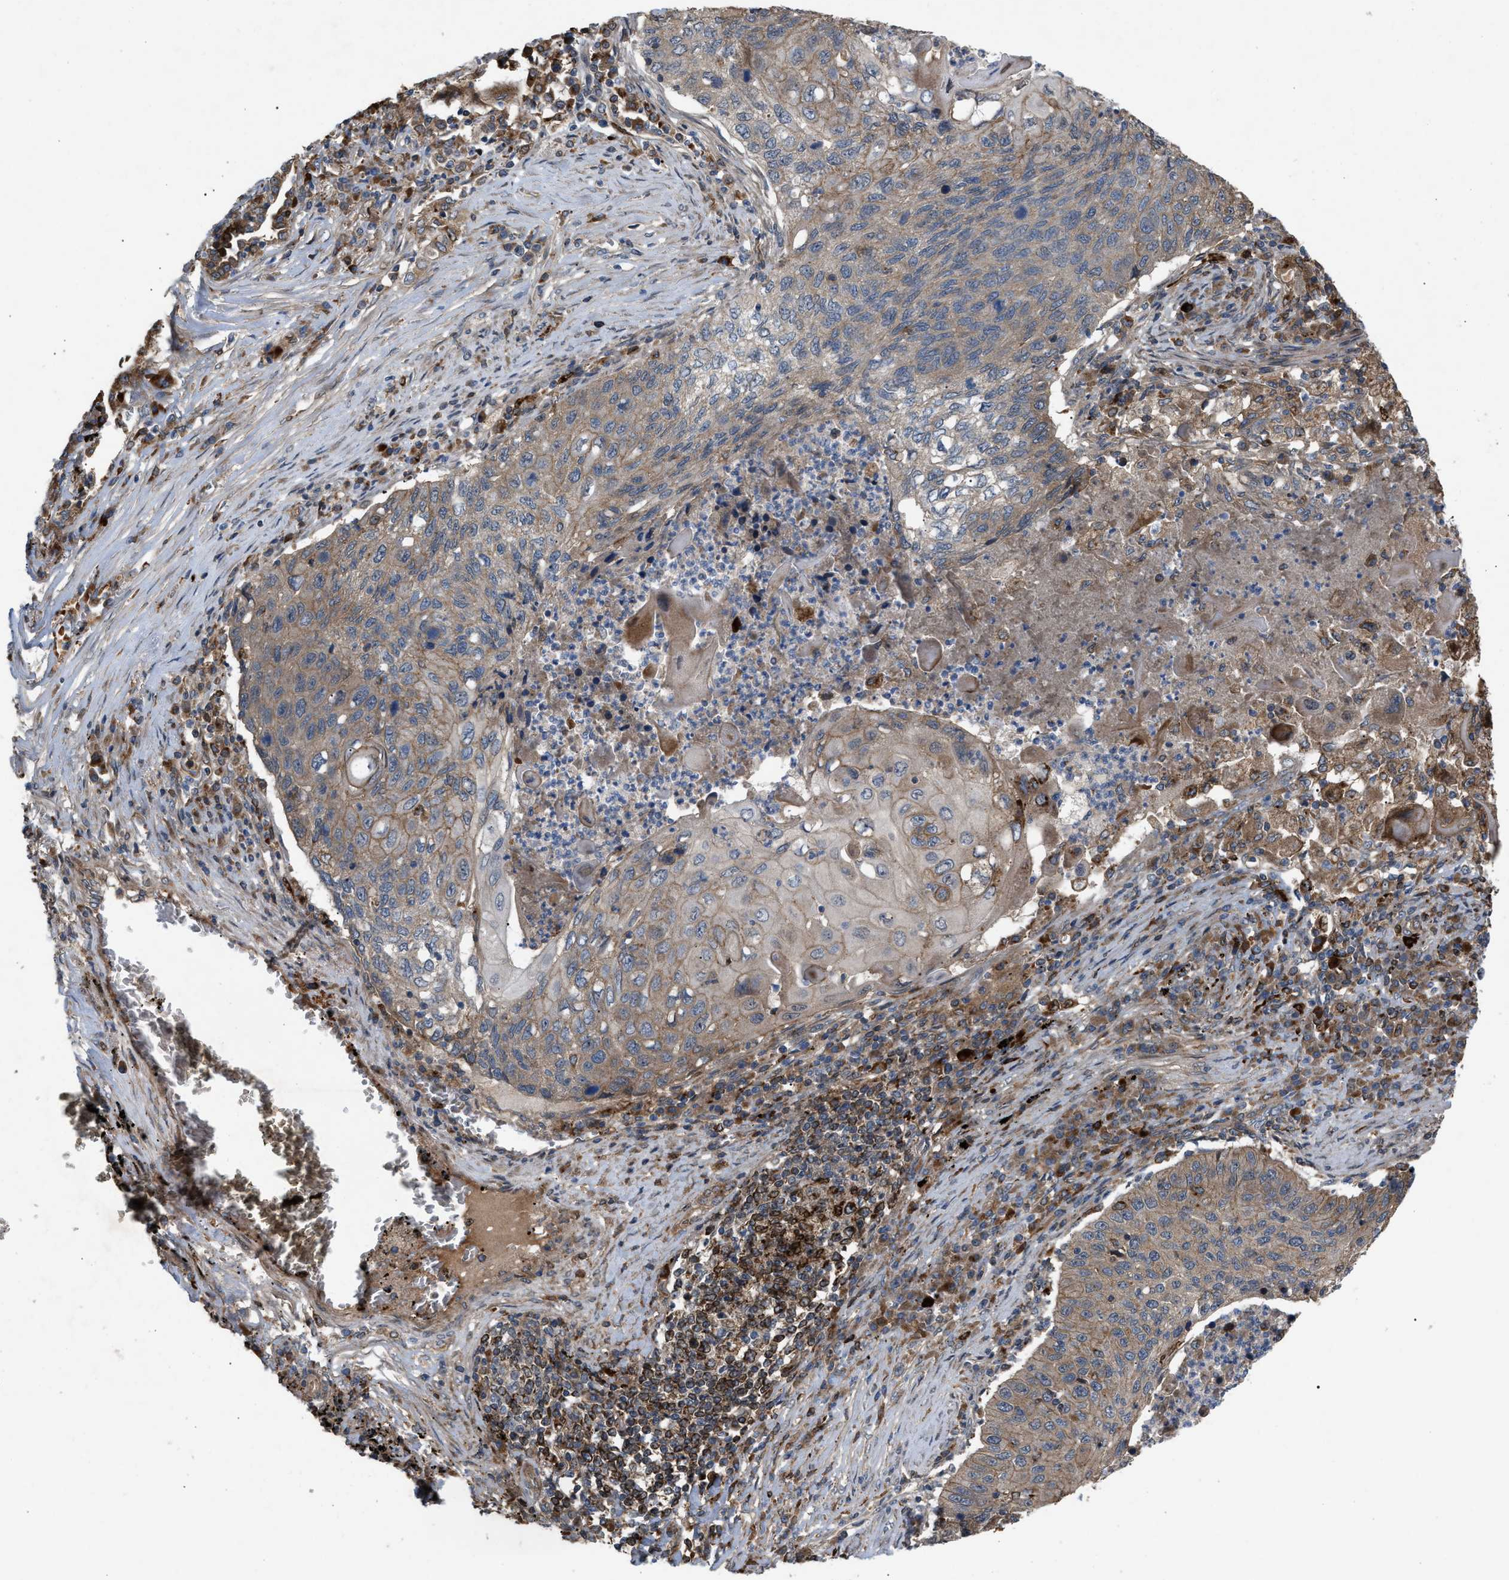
{"staining": {"intensity": "weak", "quantity": "25%-75%", "location": "cytoplasmic/membranous"}, "tissue": "lung cancer", "cell_type": "Tumor cells", "image_type": "cancer", "snomed": [{"axis": "morphology", "description": "Squamous cell carcinoma, NOS"}, {"axis": "topography", "description": "Lung"}], "caption": "A photomicrograph of lung cancer stained for a protein shows weak cytoplasmic/membranous brown staining in tumor cells.", "gene": "GCC1", "patient": {"sex": "female", "age": 63}}